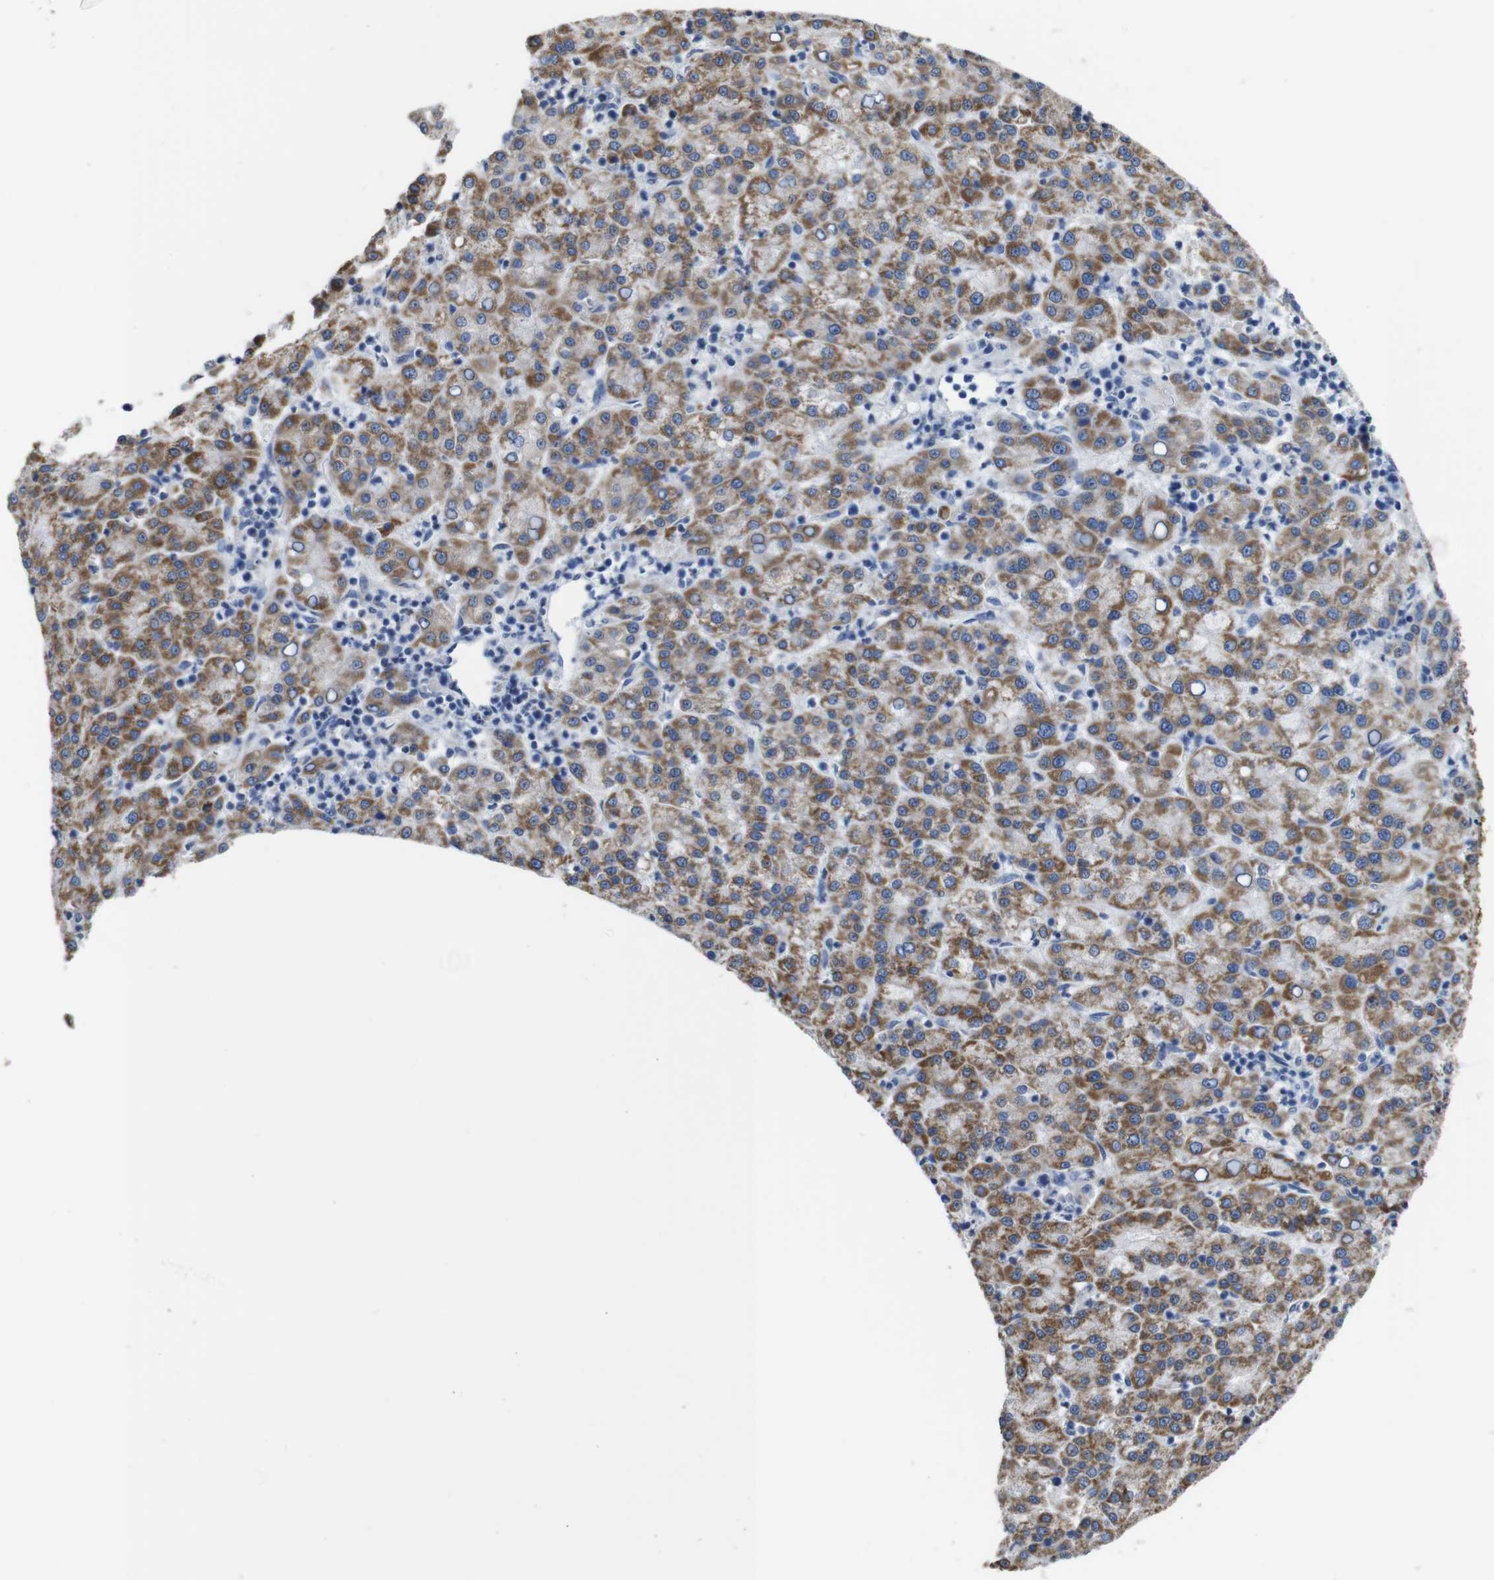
{"staining": {"intensity": "moderate", "quantity": ">75%", "location": "cytoplasmic/membranous"}, "tissue": "liver cancer", "cell_type": "Tumor cells", "image_type": "cancer", "snomed": [{"axis": "morphology", "description": "Carcinoma, Hepatocellular, NOS"}, {"axis": "topography", "description": "Liver"}], "caption": "There is medium levels of moderate cytoplasmic/membranous staining in tumor cells of hepatocellular carcinoma (liver), as demonstrated by immunohistochemical staining (brown color).", "gene": "MAOA", "patient": {"sex": "female", "age": 58}}